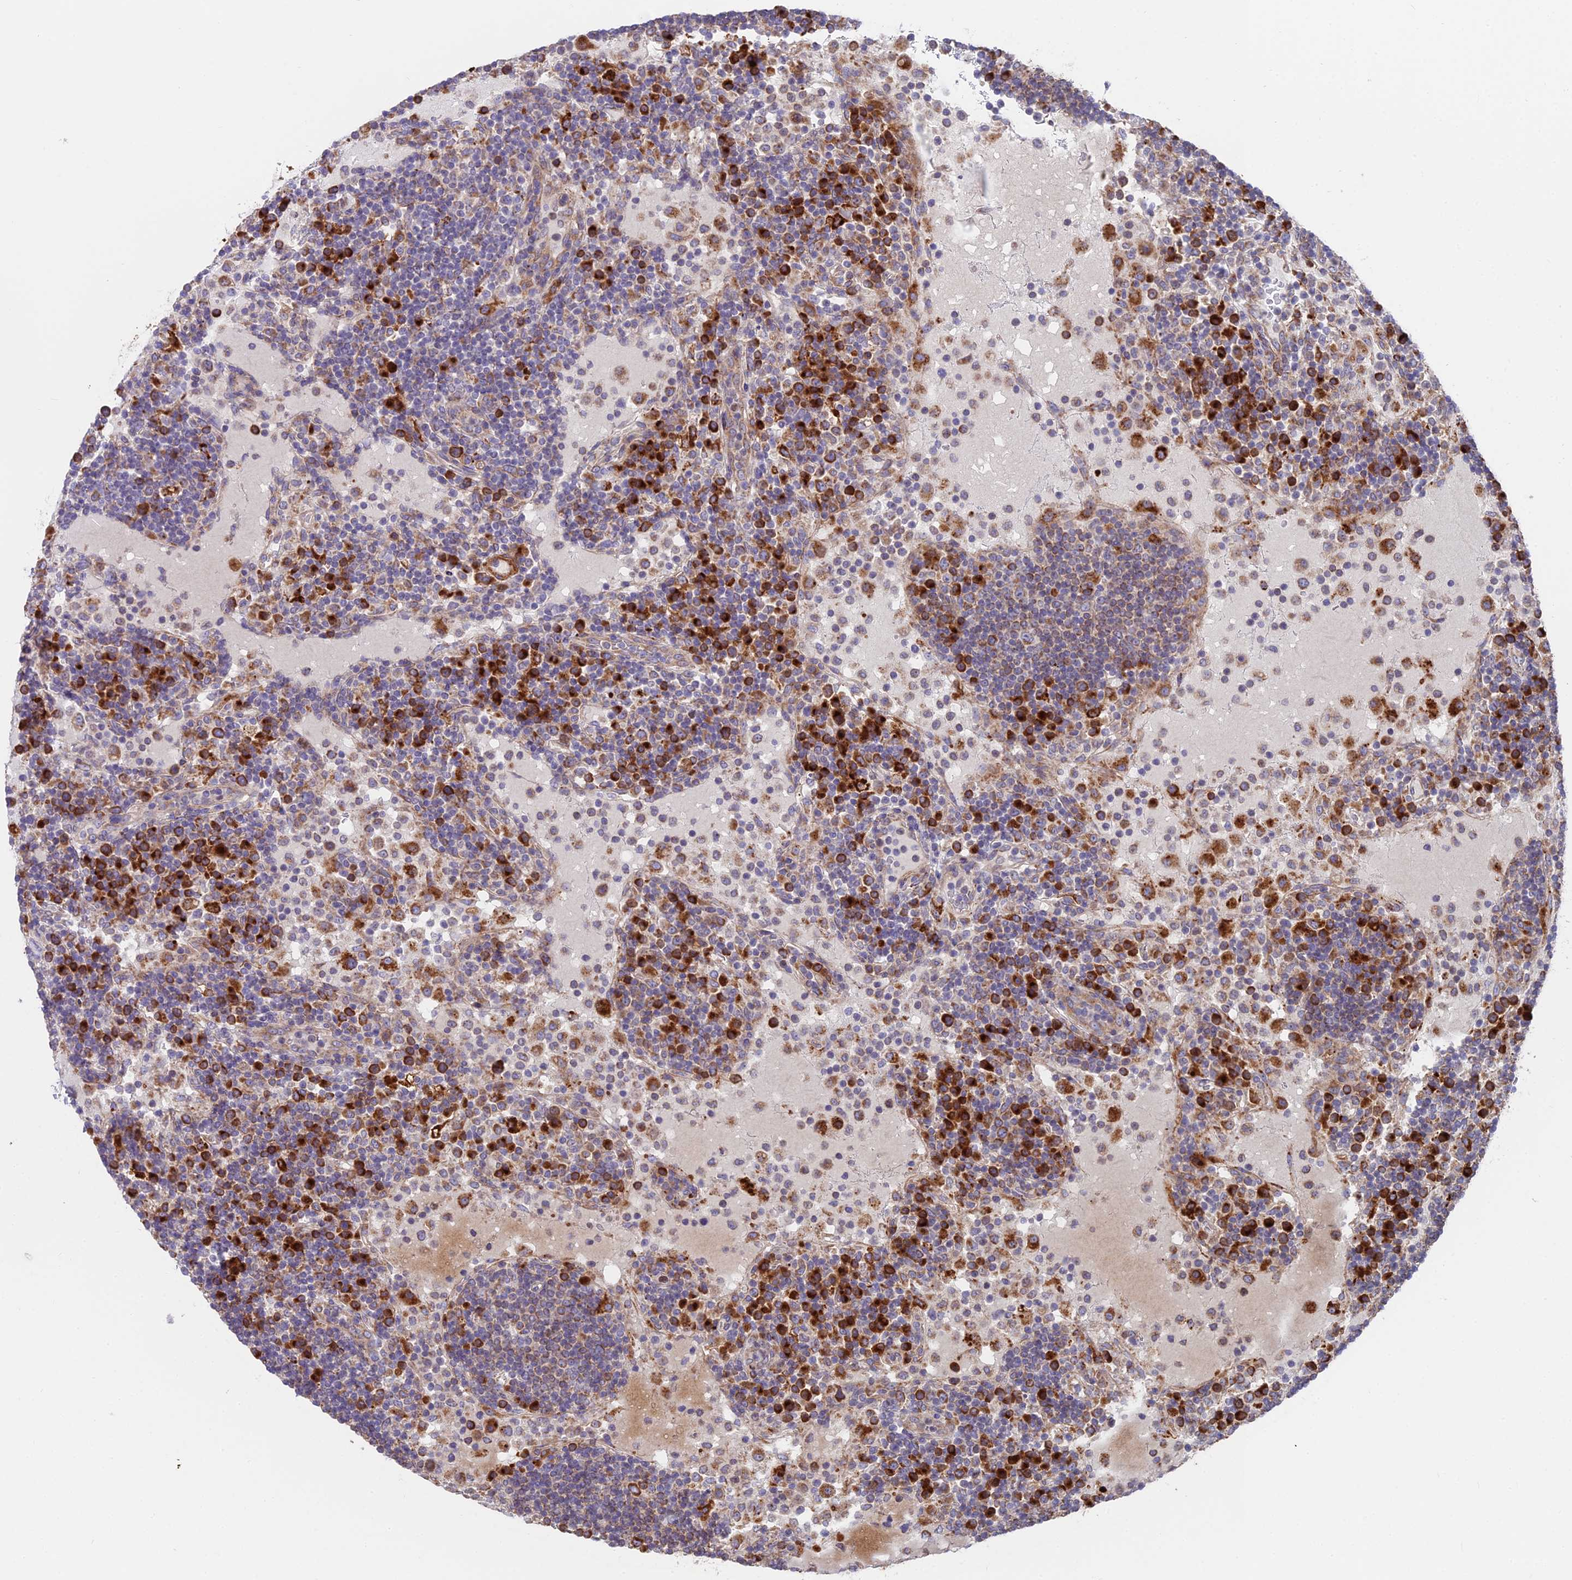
{"staining": {"intensity": "strong", "quantity": "25%-75%", "location": "cytoplasmic/membranous"}, "tissue": "lymph node", "cell_type": "Non-germinal center cells", "image_type": "normal", "snomed": [{"axis": "morphology", "description": "Normal tissue, NOS"}, {"axis": "topography", "description": "Lymph node"}], "caption": "Protein expression analysis of normal human lymph node reveals strong cytoplasmic/membranous expression in approximately 25%-75% of non-germinal center cells. The staining was performed using DAB (3,3'-diaminobenzidine) to visualize the protein expression in brown, while the nuclei were stained in blue with hematoxylin (Magnification: 20x).", "gene": "TBC1D20", "patient": {"sex": "female", "age": 53}}